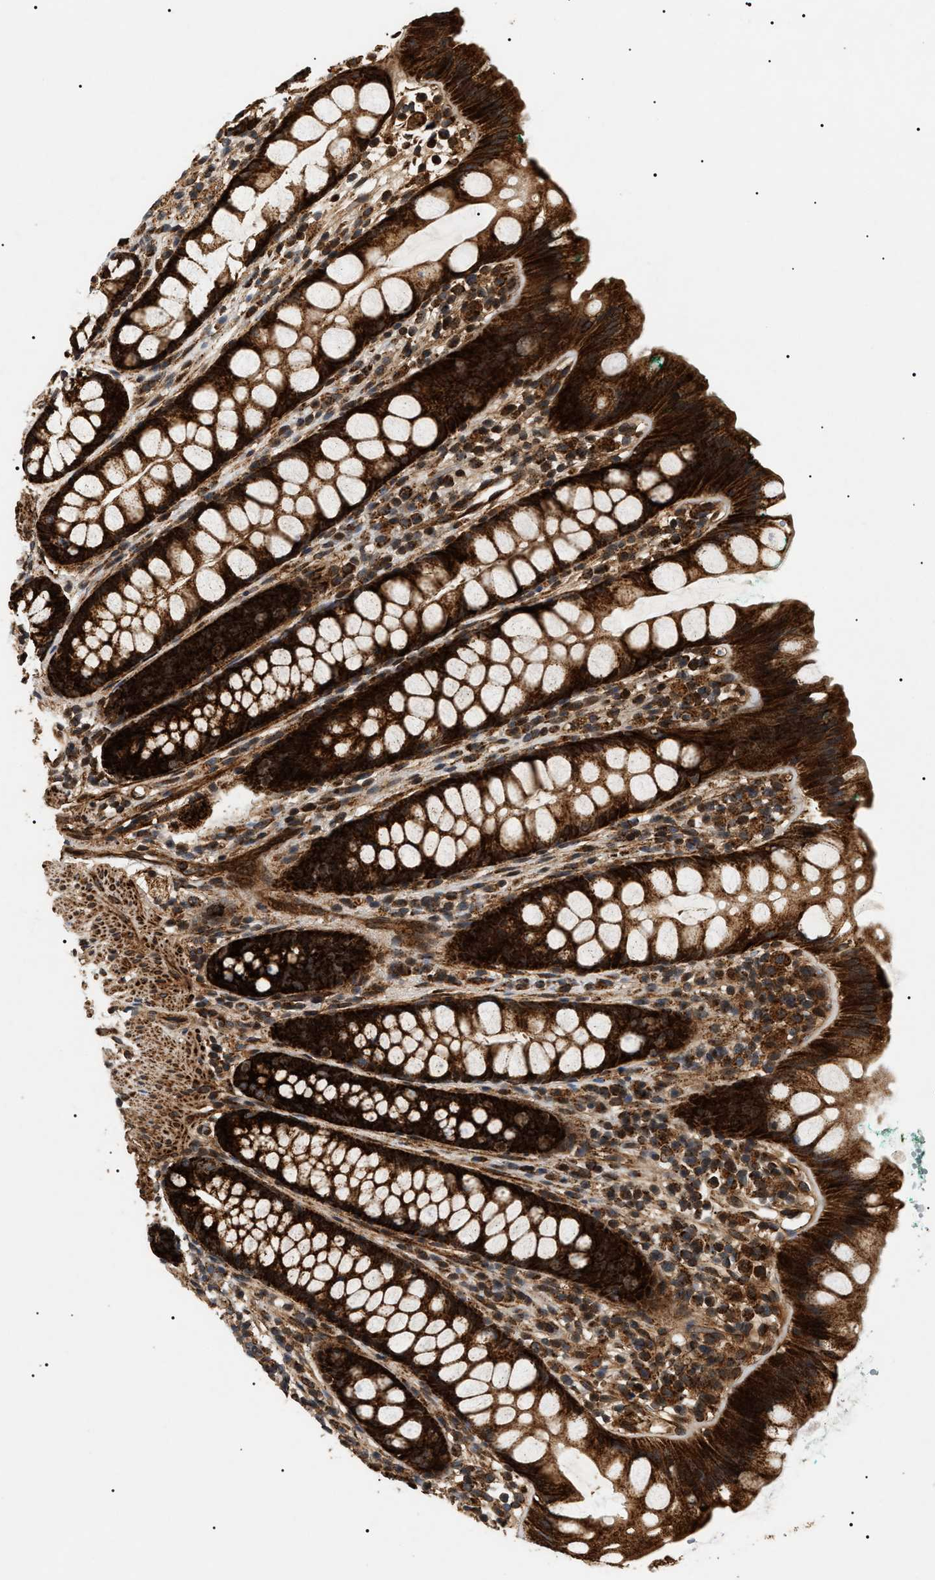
{"staining": {"intensity": "strong", "quantity": ">75%", "location": "cytoplasmic/membranous"}, "tissue": "rectum", "cell_type": "Glandular cells", "image_type": "normal", "snomed": [{"axis": "morphology", "description": "Normal tissue, NOS"}, {"axis": "topography", "description": "Rectum"}], "caption": "High-power microscopy captured an immunohistochemistry histopathology image of benign rectum, revealing strong cytoplasmic/membranous staining in approximately >75% of glandular cells.", "gene": "ZBTB26", "patient": {"sex": "female", "age": 65}}